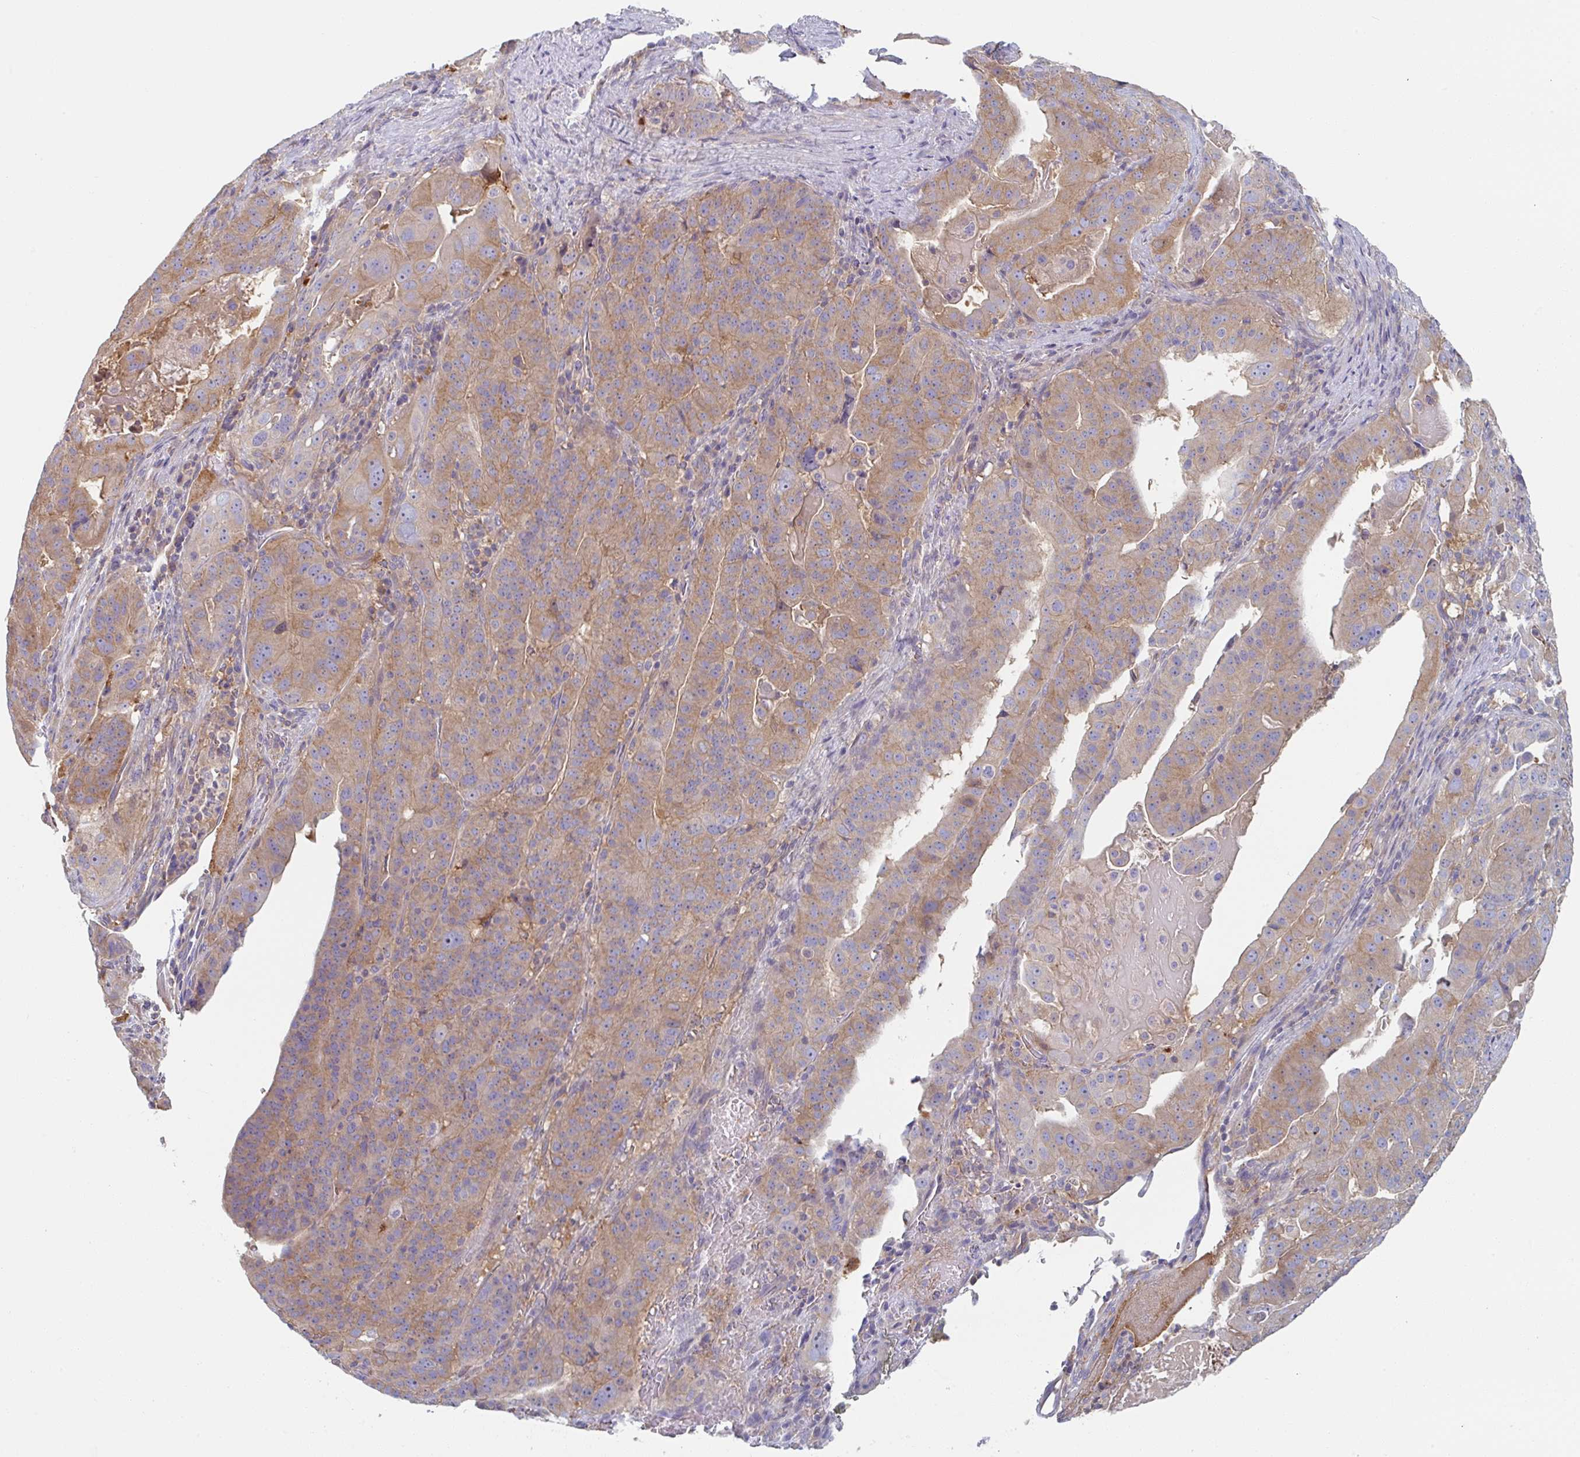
{"staining": {"intensity": "moderate", "quantity": ">75%", "location": "cytoplasmic/membranous"}, "tissue": "stomach cancer", "cell_type": "Tumor cells", "image_type": "cancer", "snomed": [{"axis": "morphology", "description": "Adenocarcinoma, NOS"}, {"axis": "topography", "description": "Stomach"}], "caption": "A histopathology image of human stomach cancer (adenocarcinoma) stained for a protein demonstrates moderate cytoplasmic/membranous brown staining in tumor cells.", "gene": "AMPD2", "patient": {"sex": "male", "age": 48}}